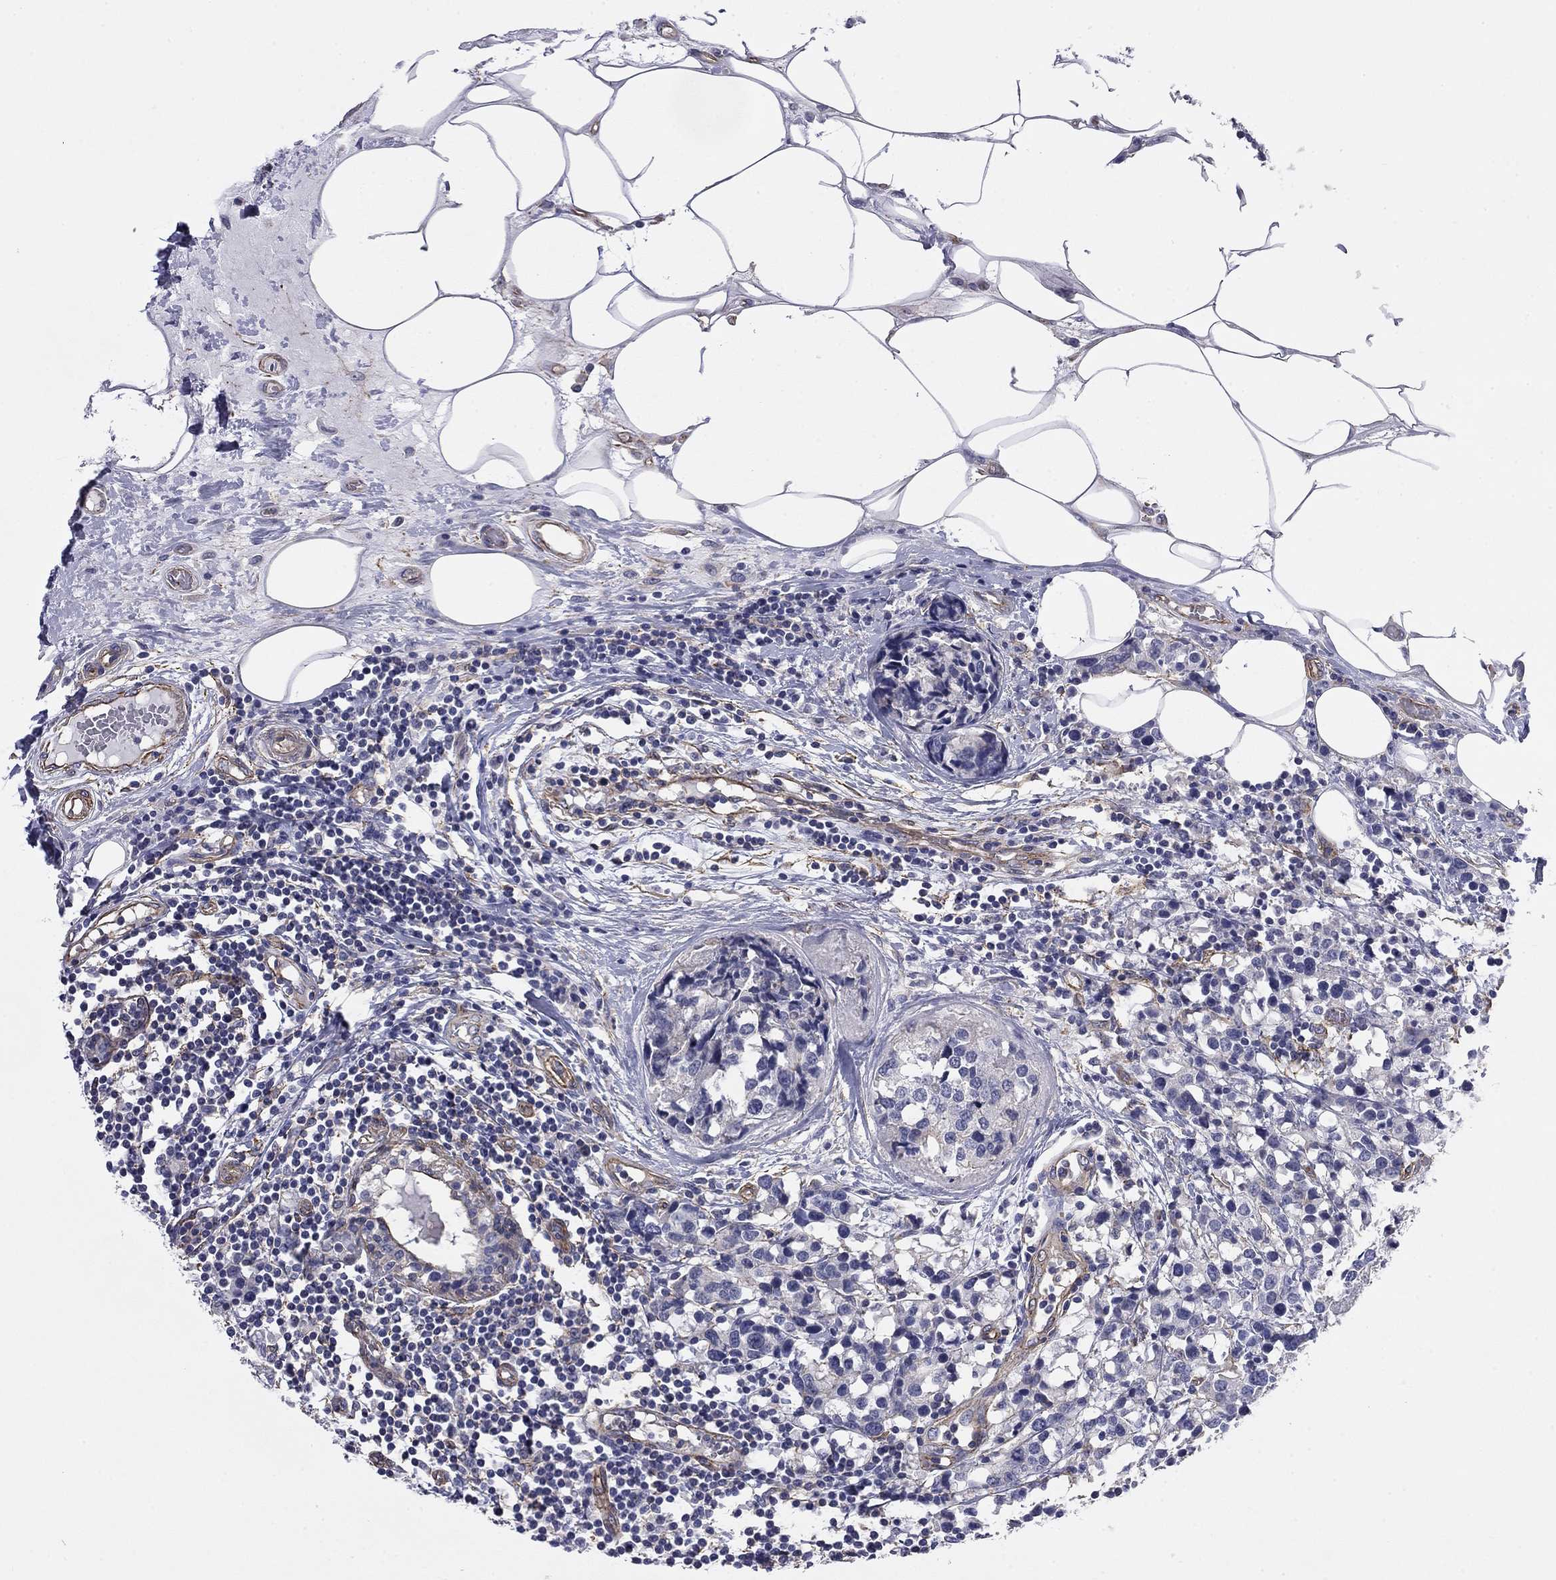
{"staining": {"intensity": "negative", "quantity": "none", "location": "none"}, "tissue": "breast cancer", "cell_type": "Tumor cells", "image_type": "cancer", "snomed": [{"axis": "morphology", "description": "Lobular carcinoma"}, {"axis": "topography", "description": "Breast"}], "caption": "Image shows no significant protein staining in tumor cells of breast cancer (lobular carcinoma).", "gene": "TCHH", "patient": {"sex": "female", "age": 59}}